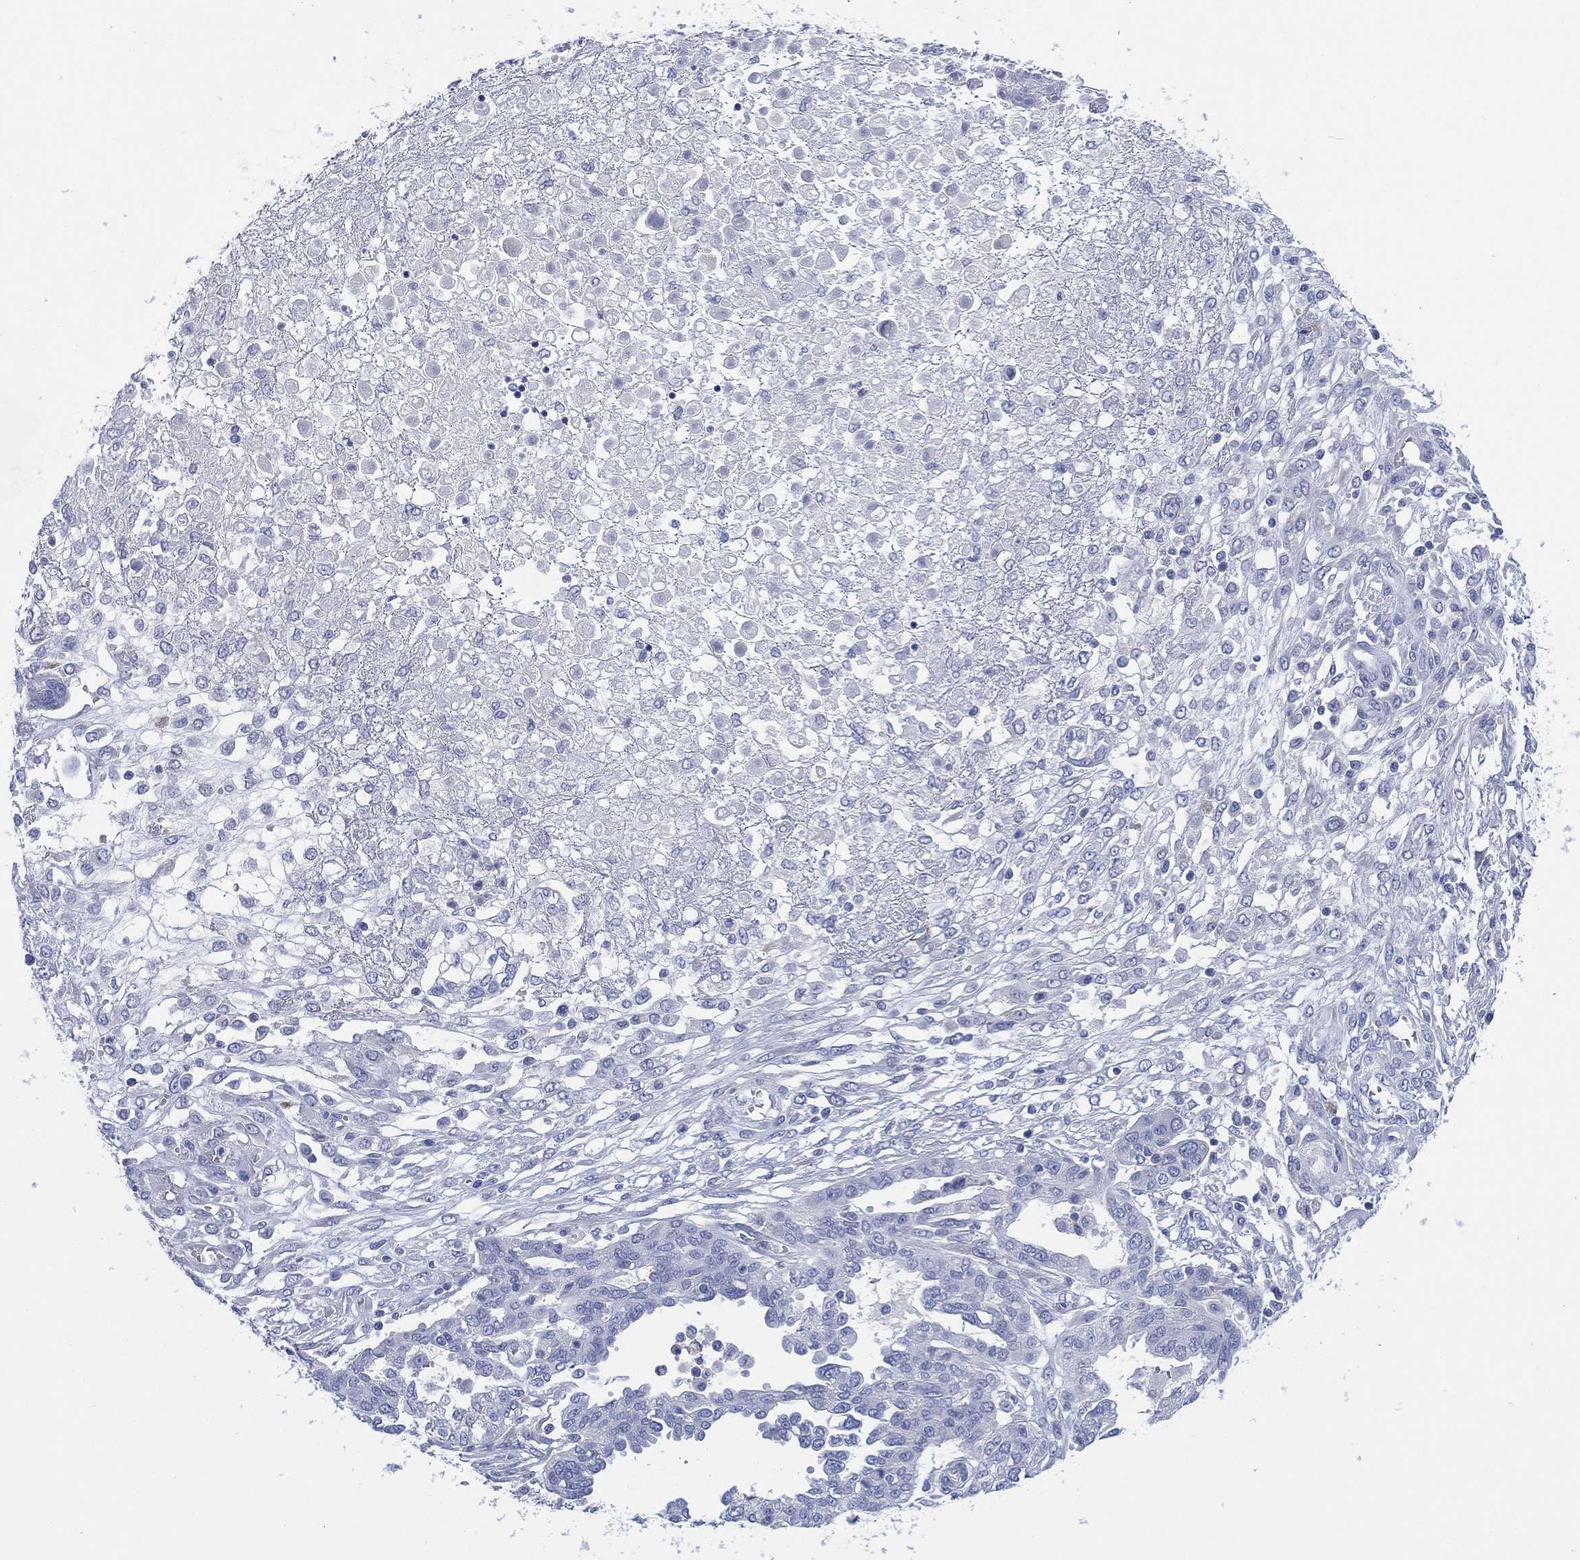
{"staining": {"intensity": "negative", "quantity": "none", "location": "none"}, "tissue": "ovarian cancer", "cell_type": "Tumor cells", "image_type": "cancer", "snomed": [{"axis": "morphology", "description": "Cystadenocarcinoma, serous, NOS"}, {"axis": "topography", "description": "Ovary"}], "caption": "Immunohistochemistry (IHC) histopathology image of human ovarian cancer (serous cystadenocarcinoma) stained for a protein (brown), which exhibits no positivity in tumor cells. (Immunohistochemistry, brightfield microscopy, high magnification).", "gene": "SLC9C2", "patient": {"sex": "female", "age": 67}}